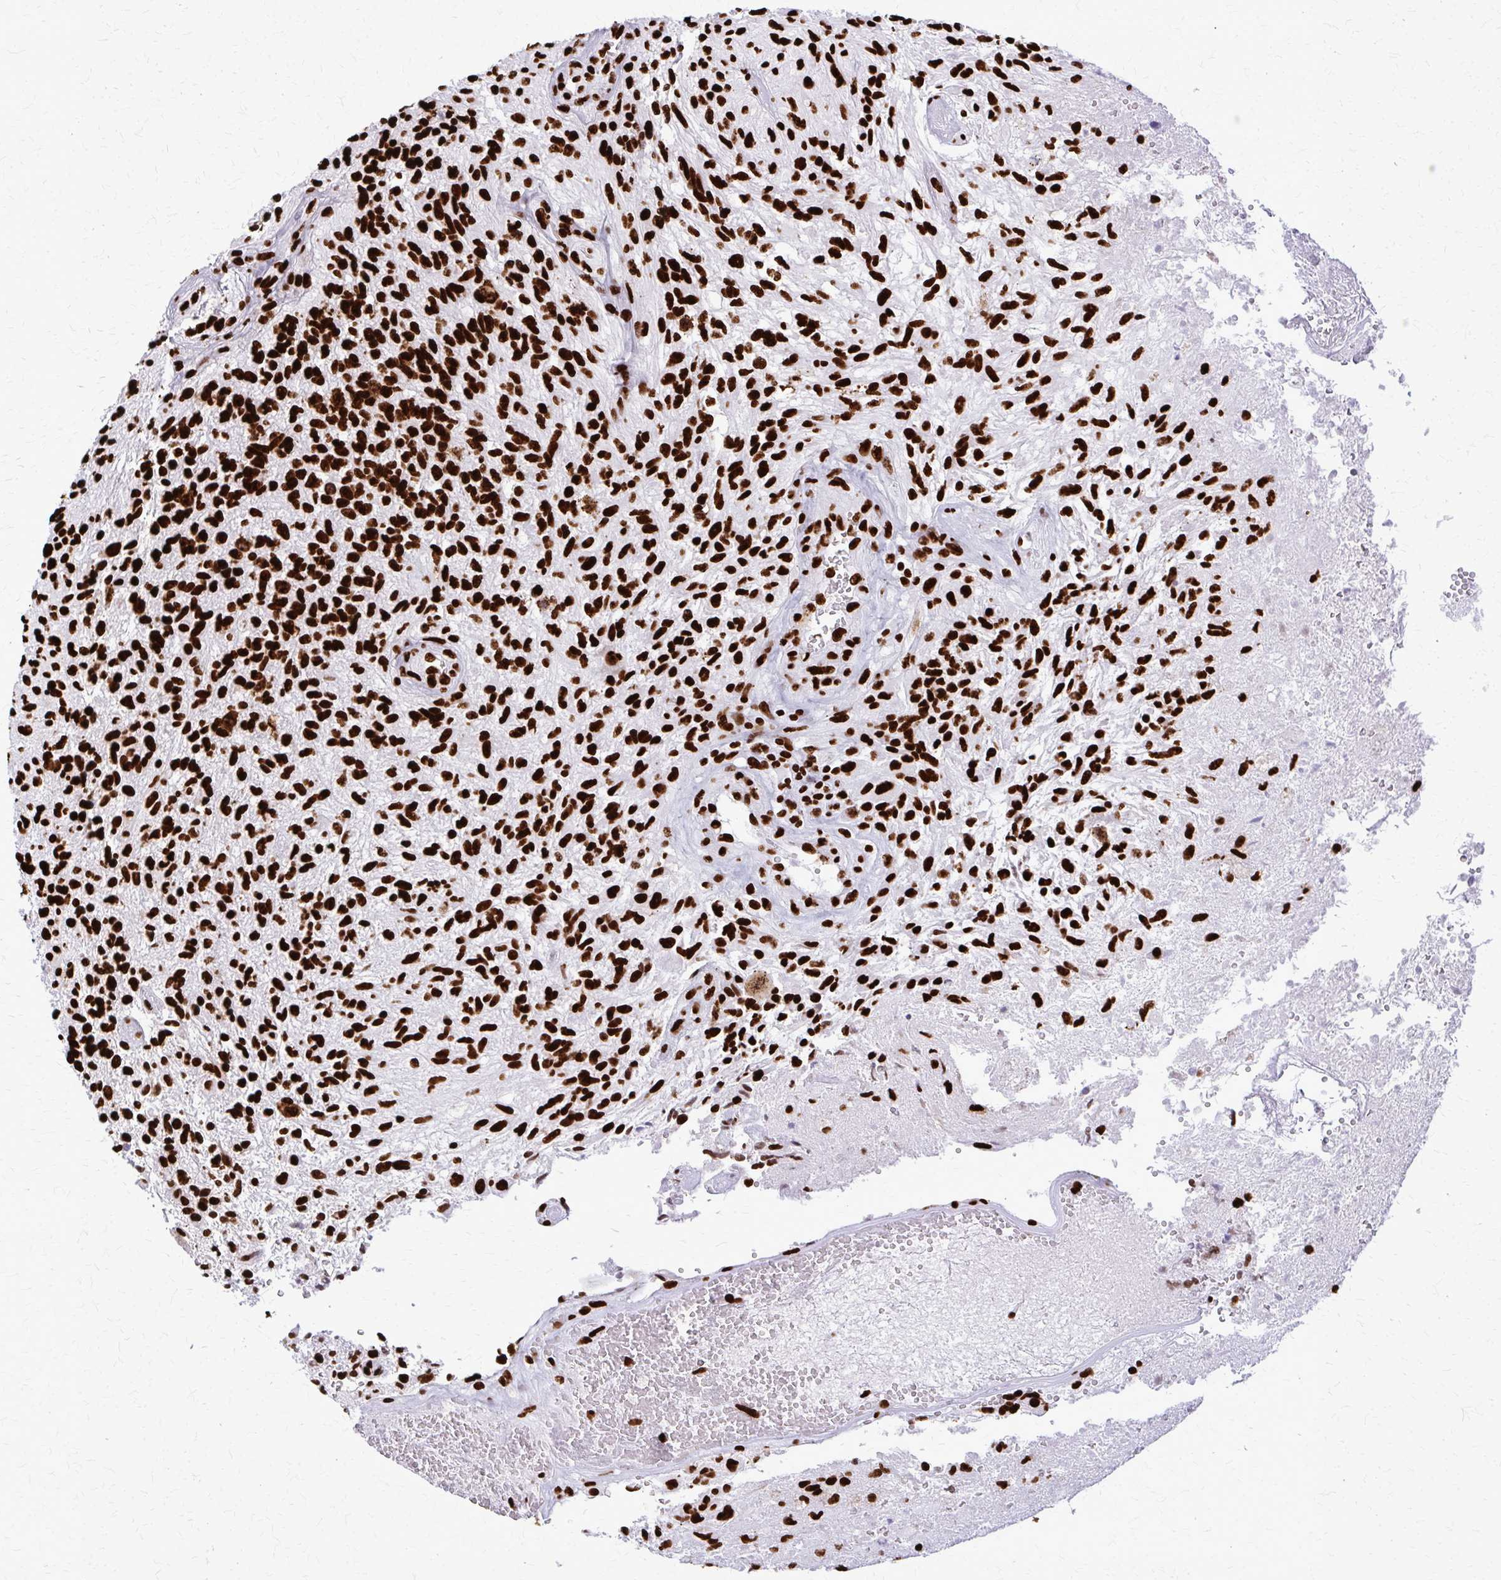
{"staining": {"intensity": "strong", "quantity": ">75%", "location": "nuclear"}, "tissue": "glioma", "cell_type": "Tumor cells", "image_type": "cancer", "snomed": [{"axis": "morphology", "description": "Glioma, malignant, High grade"}, {"axis": "topography", "description": "Brain"}], "caption": "Immunohistochemistry micrograph of glioma stained for a protein (brown), which demonstrates high levels of strong nuclear positivity in about >75% of tumor cells.", "gene": "SFPQ", "patient": {"sex": "male", "age": 56}}